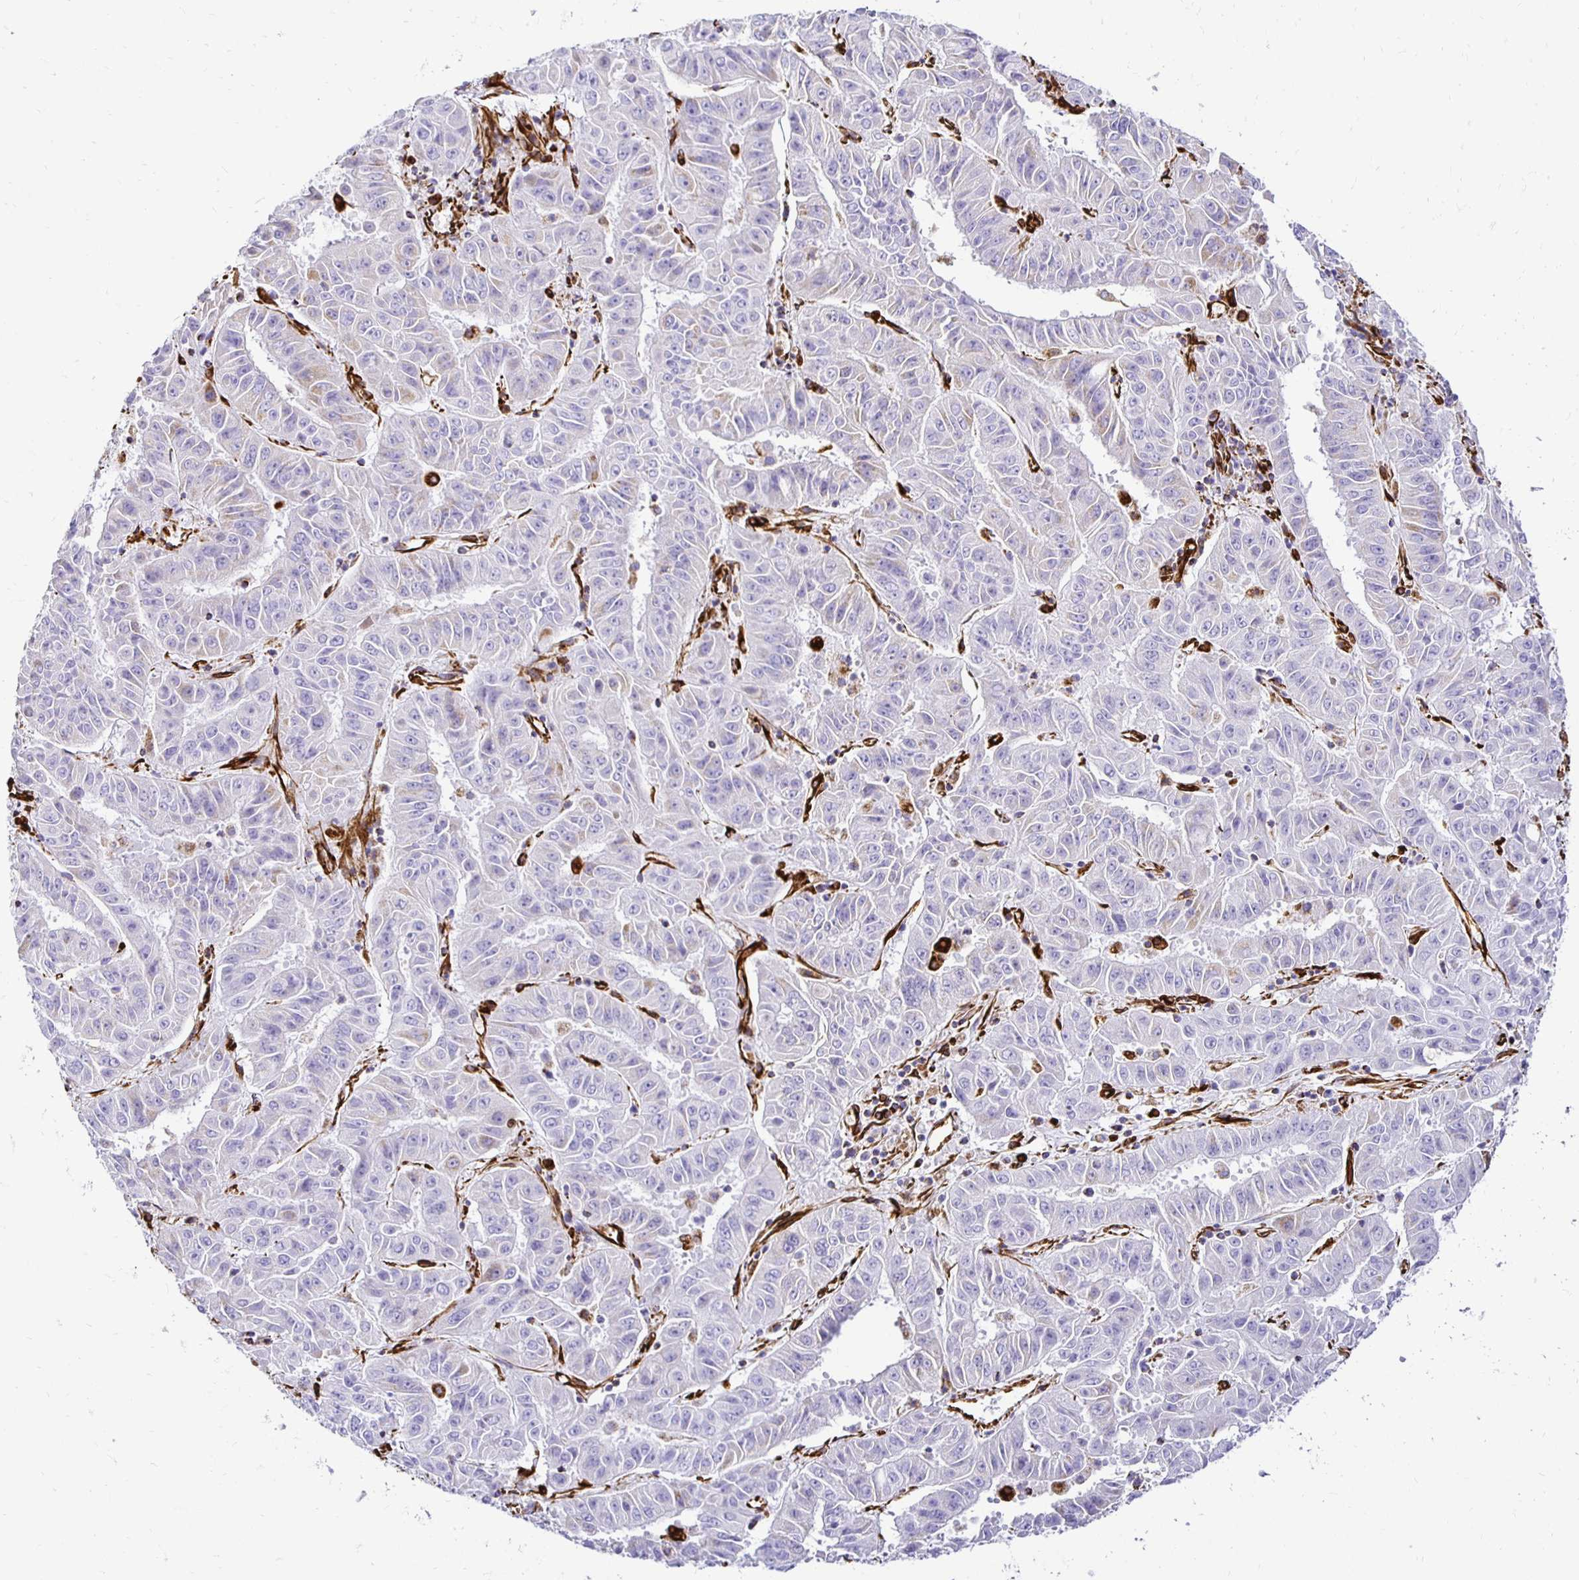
{"staining": {"intensity": "negative", "quantity": "none", "location": "none"}, "tissue": "pancreatic cancer", "cell_type": "Tumor cells", "image_type": "cancer", "snomed": [{"axis": "morphology", "description": "Adenocarcinoma, NOS"}, {"axis": "topography", "description": "Pancreas"}], "caption": "The immunohistochemistry (IHC) photomicrograph has no significant staining in tumor cells of pancreatic cancer tissue. (Stains: DAB (3,3'-diaminobenzidine) immunohistochemistry (IHC) with hematoxylin counter stain, Microscopy: brightfield microscopy at high magnification).", "gene": "PLAAT2", "patient": {"sex": "male", "age": 63}}